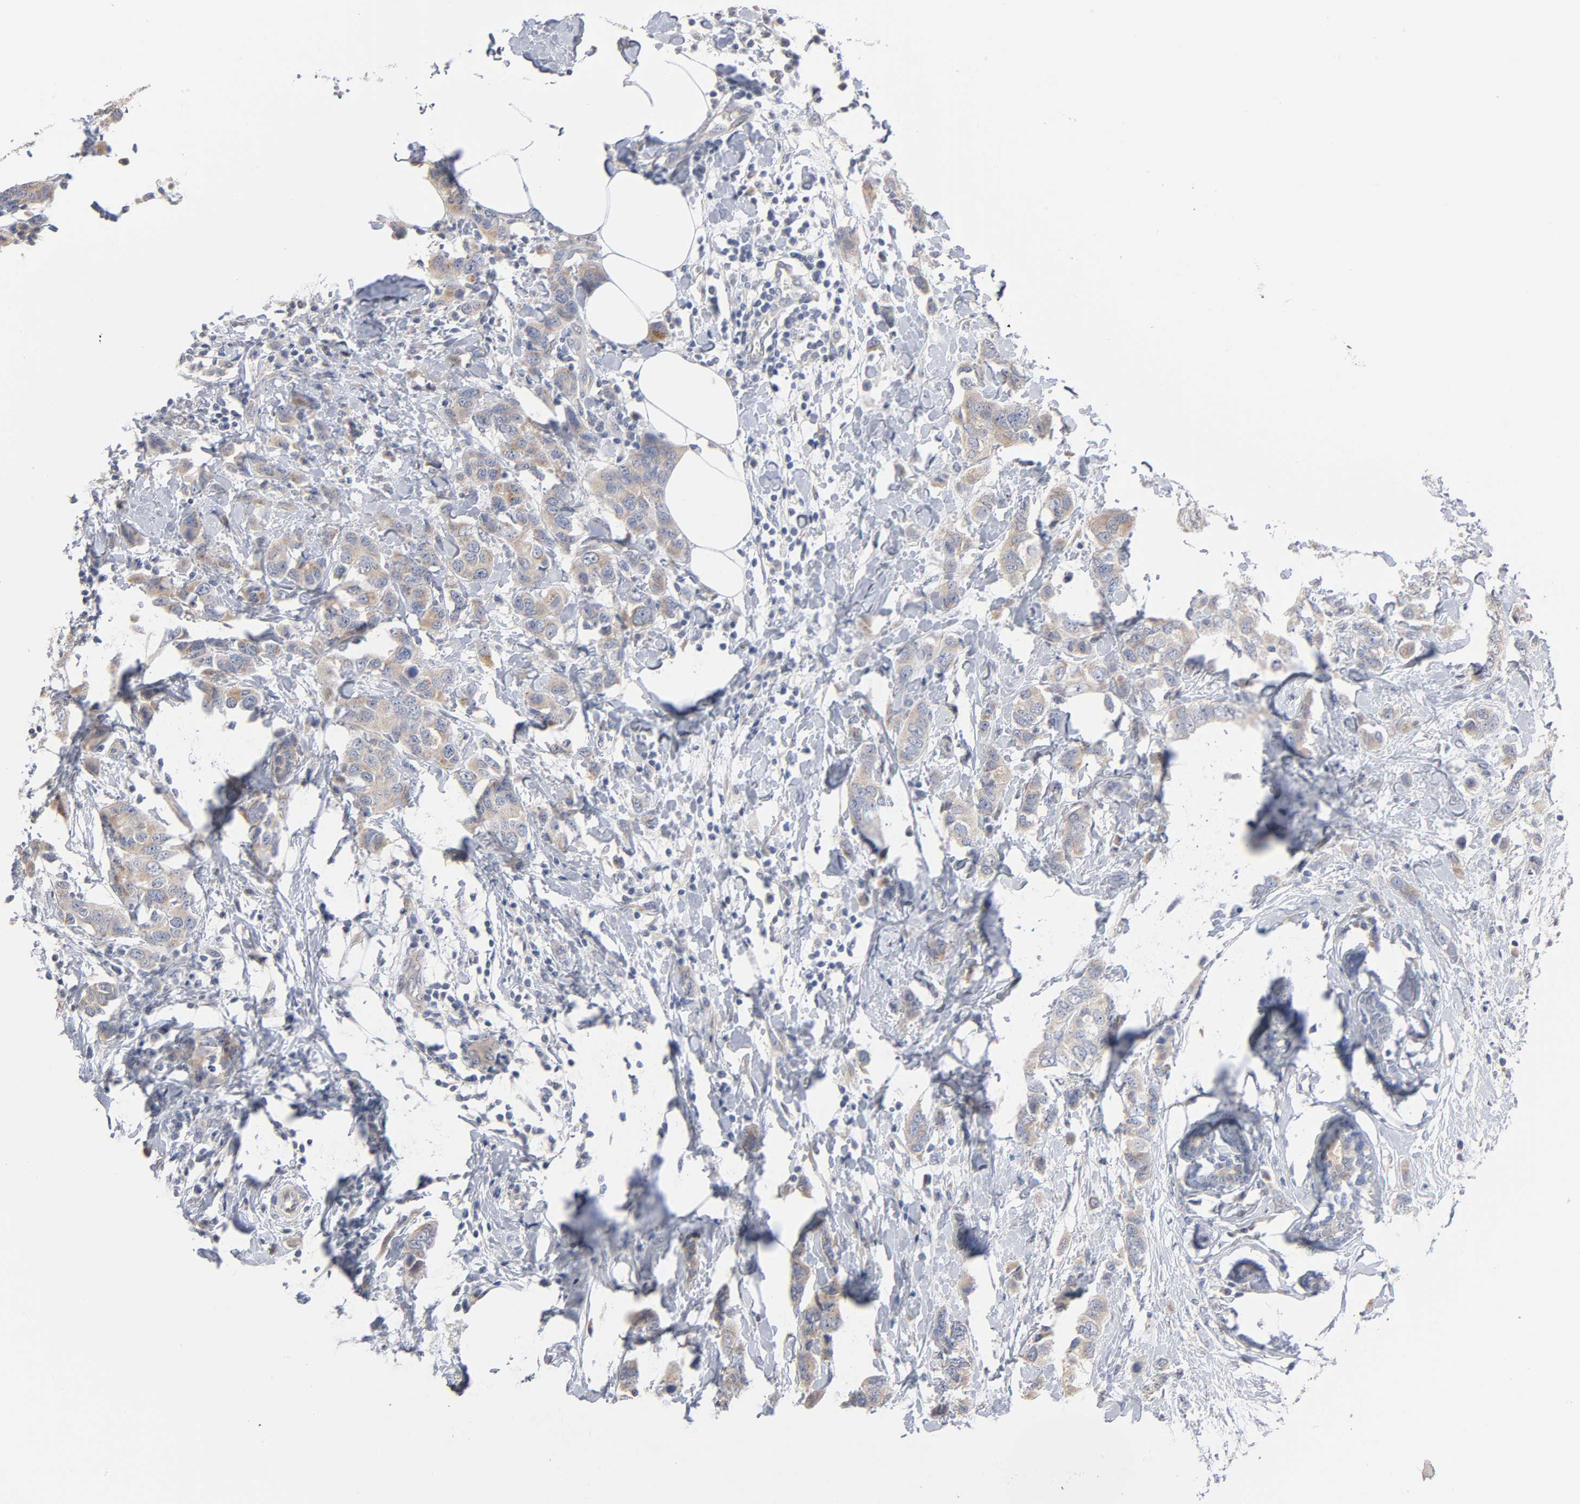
{"staining": {"intensity": "moderate", "quantity": ">75%", "location": "cytoplasmic/membranous"}, "tissue": "breast cancer", "cell_type": "Tumor cells", "image_type": "cancer", "snomed": [{"axis": "morphology", "description": "Normal tissue, NOS"}, {"axis": "morphology", "description": "Duct carcinoma"}, {"axis": "topography", "description": "Breast"}], "caption": "A brown stain labels moderate cytoplasmic/membranous staining of a protein in intraductal carcinoma (breast) tumor cells. The protein of interest is shown in brown color, while the nuclei are stained blue.", "gene": "AK7", "patient": {"sex": "female", "age": 50}}